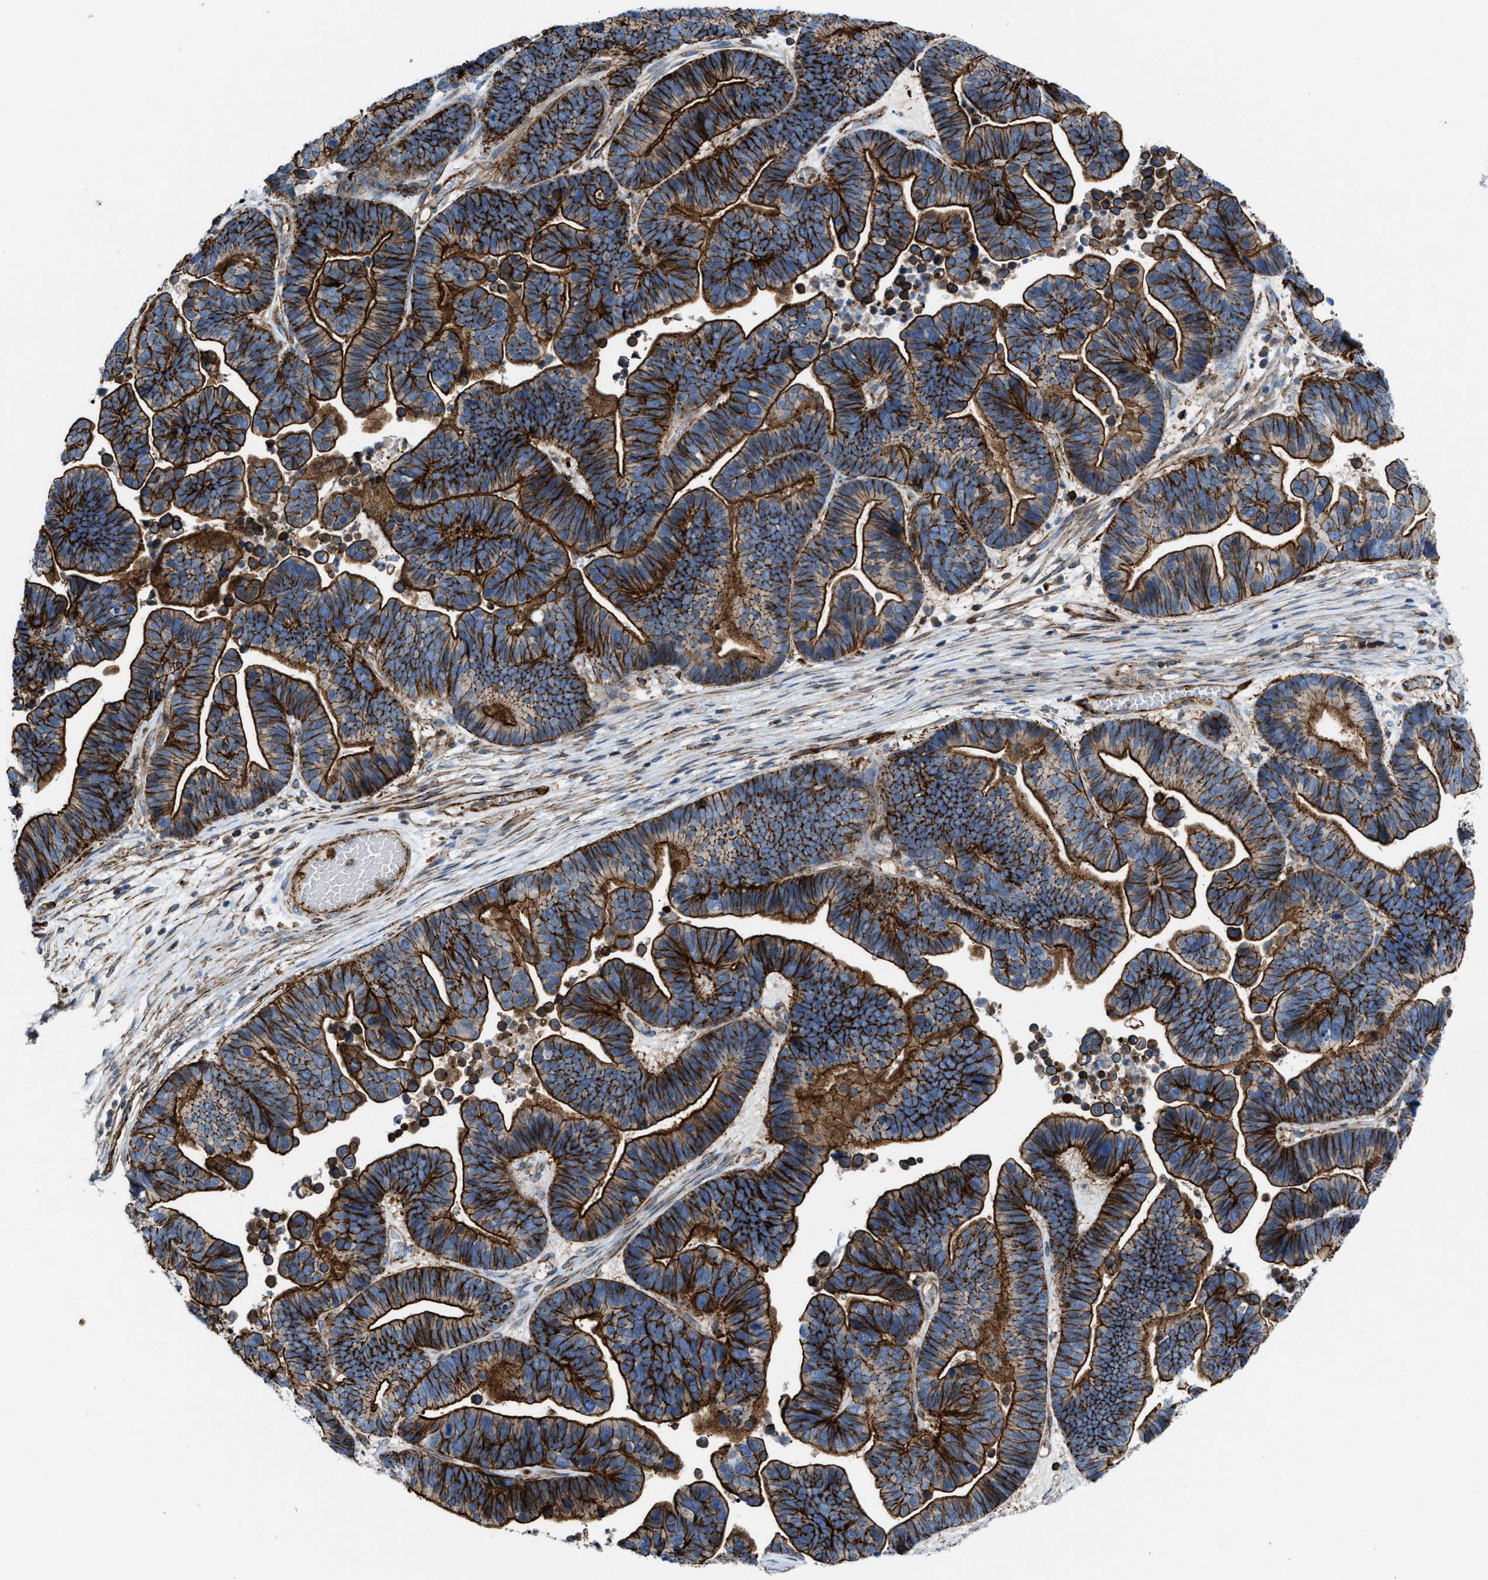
{"staining": {"intensity": "strong", "quantity": ">75%", "location": "cytoplasmic/membranous"}, "tissue": "ovarian cancer", "cell_type": "Tumor cells", "image_type": "cancer", "snomed": [{"axis": "morphology", "description": "Cystadenocarcinoma, serous, NOS"}, {"axis": "topography", "description": "Ovary"}], "caption": "Protein staining of serous cystadenocarcinoma (ovarian) tissue demonstrates strong cytoplasmic/membranous positivity in approximately >75% of tumor cells. (brown staining indicates protein expression, while blue staining denotes nuclei).", "gene": "AGPAT2", "patient": {"sex": "female", "age": 56}}